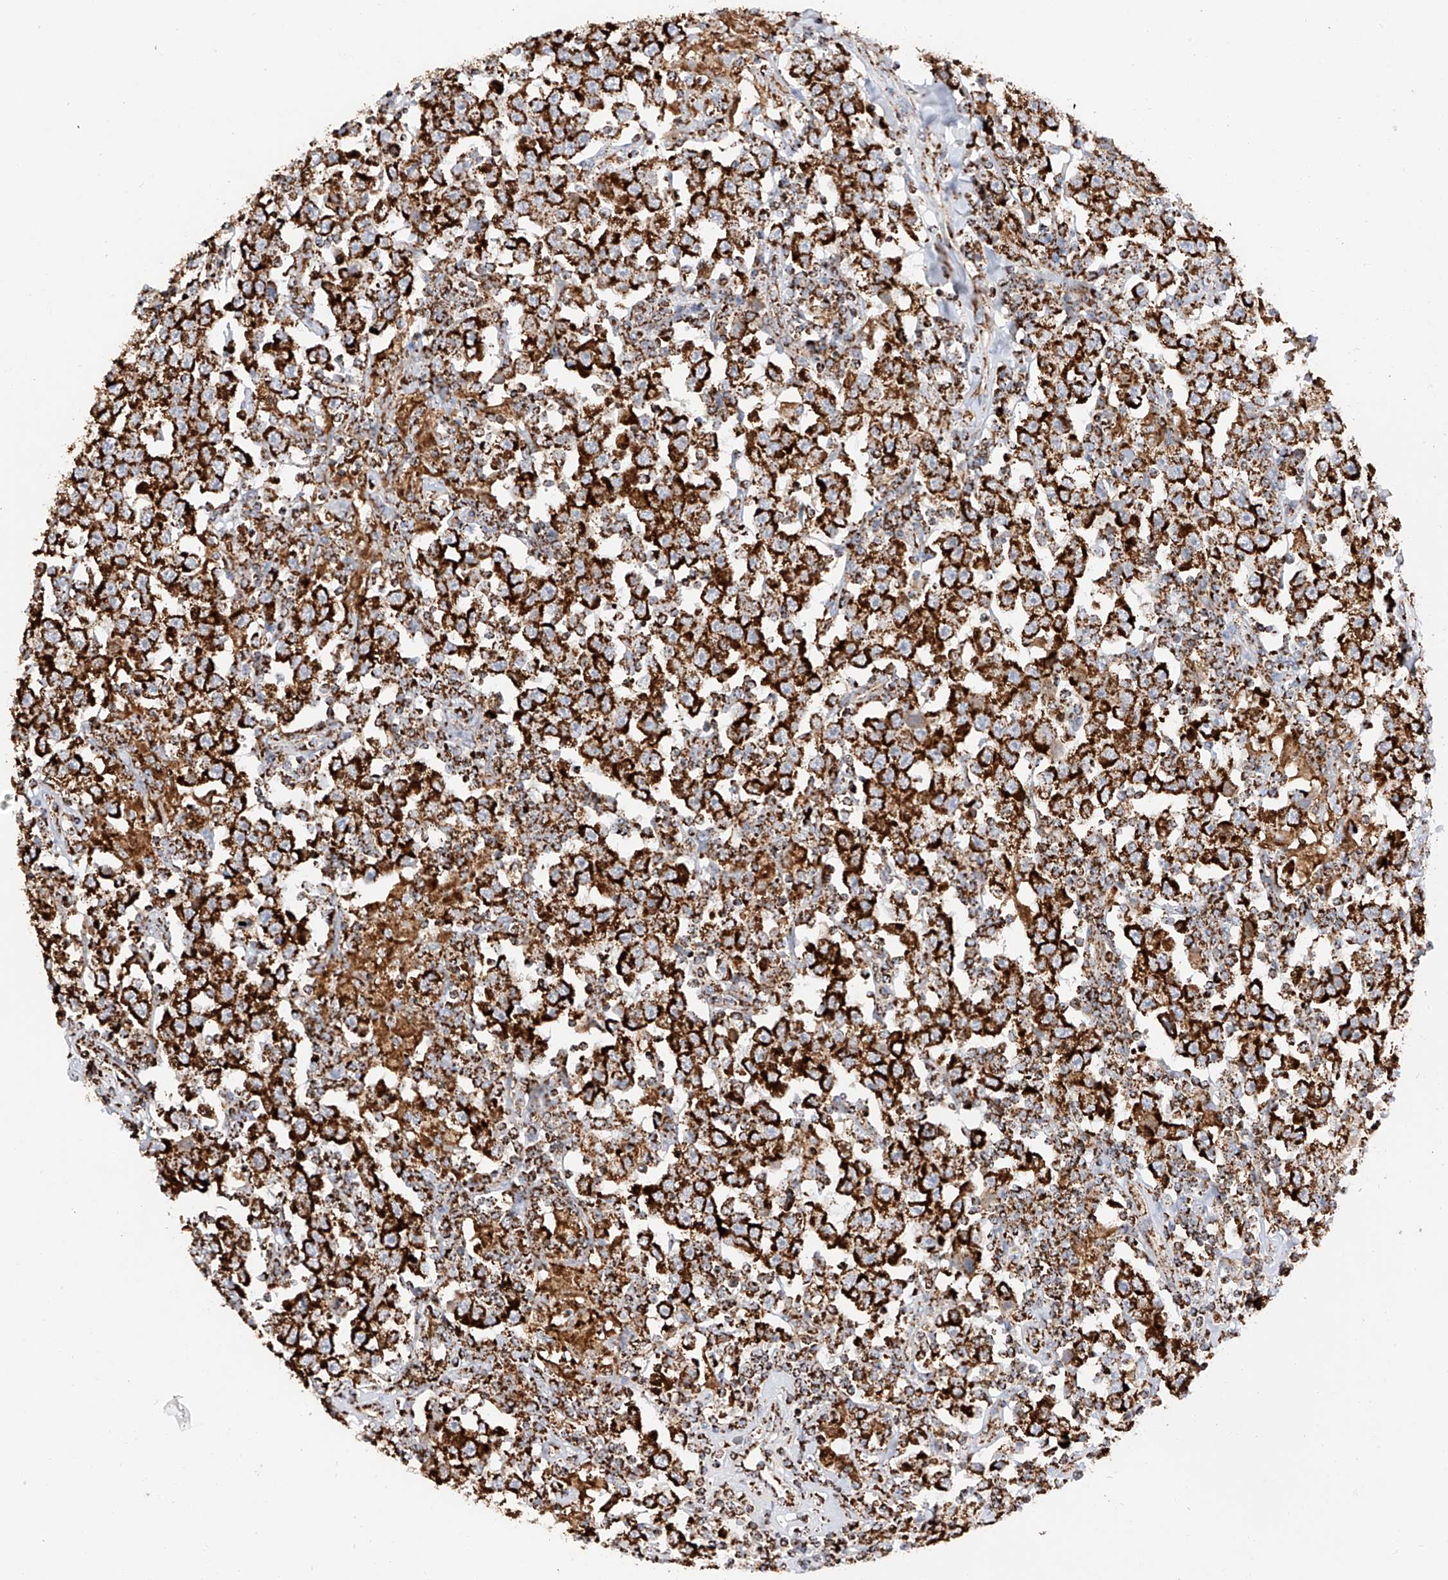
{"staining": {"intensity": "strong", "quantity": ">75%", "location": "cytoplasmic/membranous"}, "tissue": "testis cancer", "cell_type": "Tumor cells", "image_type": "cancer", "snomed": [{"axis": "morphology", "description": "Seminoma, NOS"}, {"axis": "topography", "description": "Testis"}], "caption": "Human testis cancer (seminoma) stained with a brown dye reveals strong cytoplasmic/membranous positive positivity in approximately >75% of tumor cells.", "gene": "TTC27", "patient": {"sex": "male", "age": 41}}